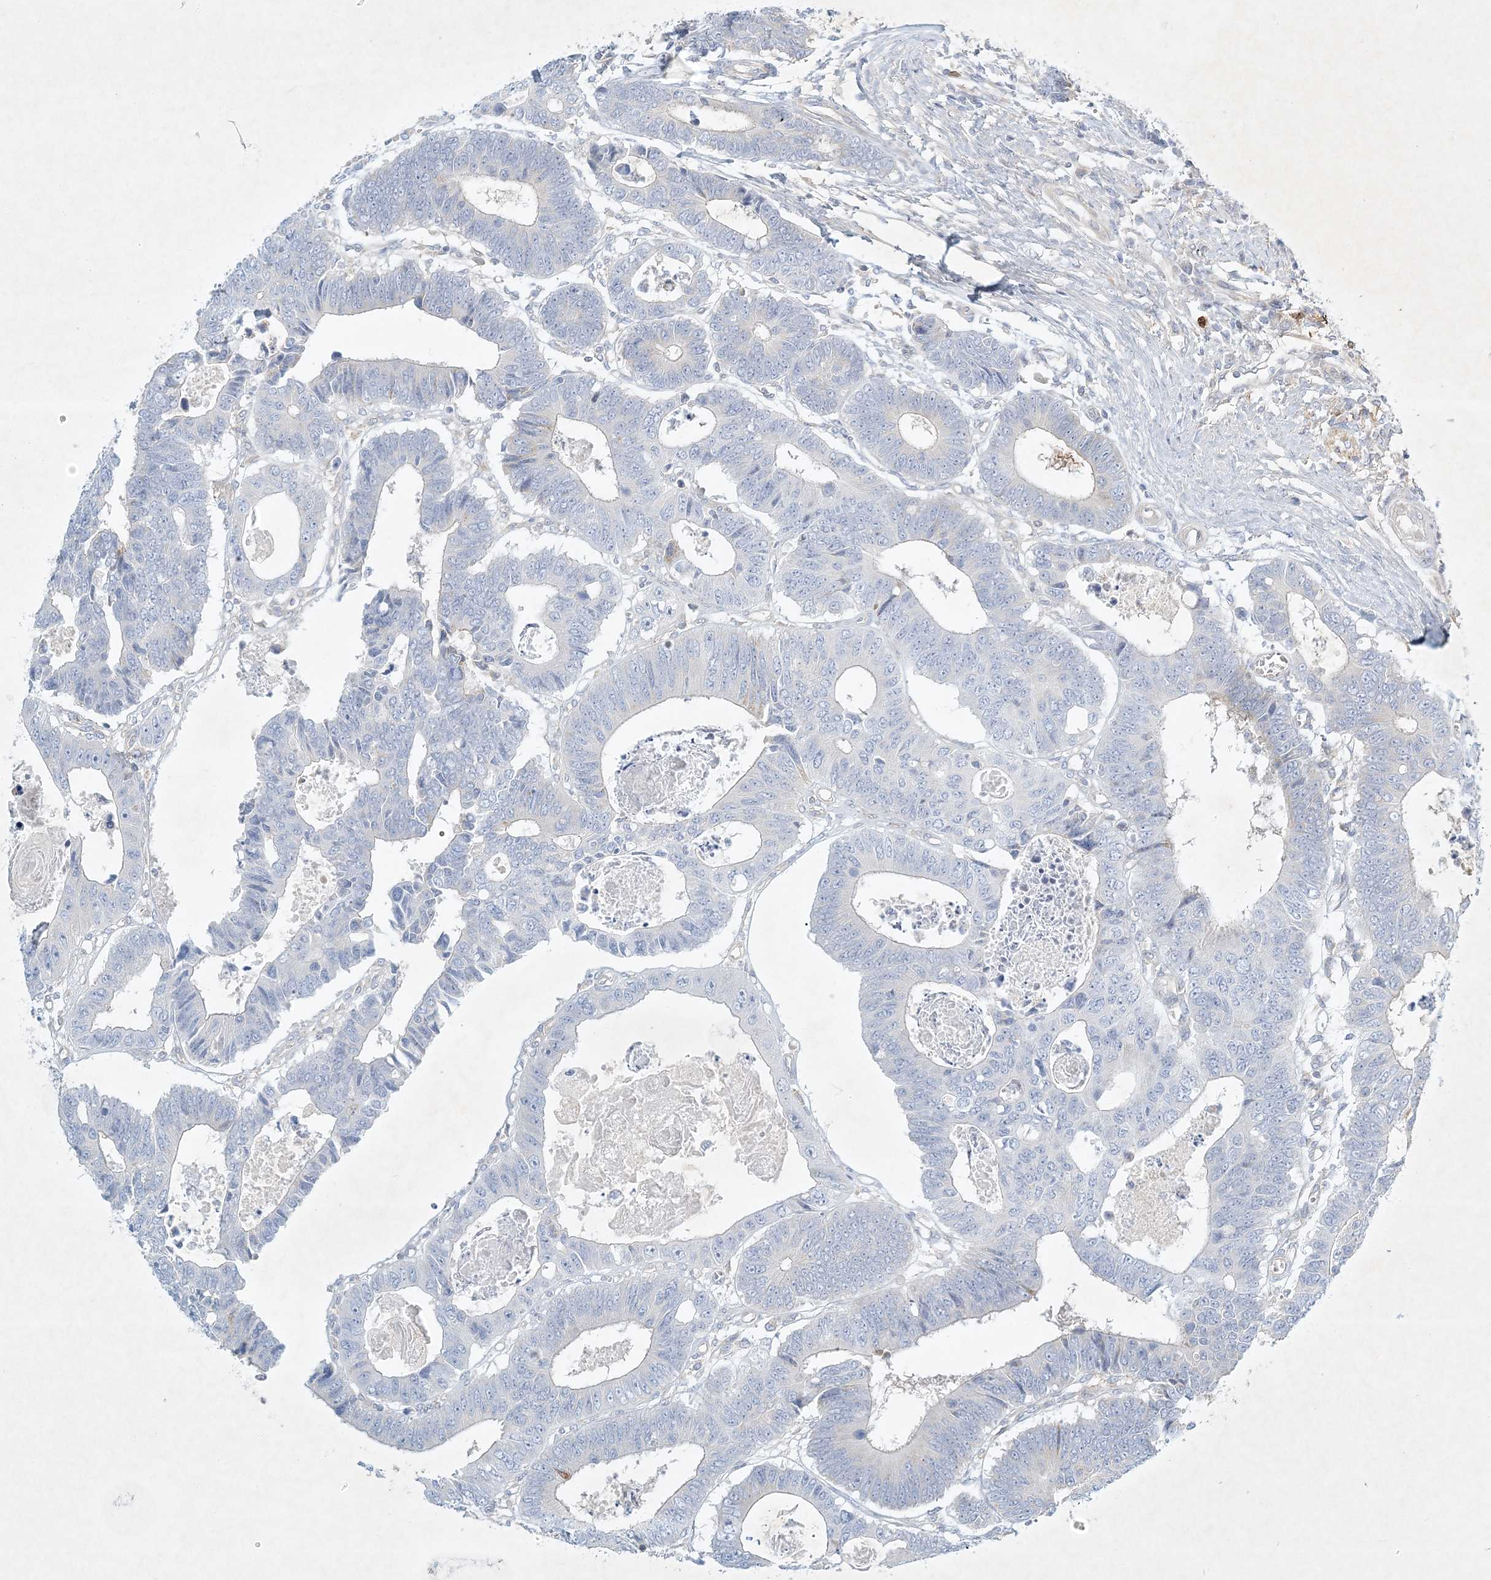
{"staining": {"intensity": "negative", "quantity": "none", "location": "none"}, "tissue": "colorectal cancer", "cell_type": "Tumor cells", "image_type": "cancer", "snomed": [{"axis": "morphology", "description": "Adenocarcinoma, NOS"}, {"axis": "topography", "description": "Rectum"}], "caption": "Tumor cells show no significant positivity in colorectal cancer (adenocarcinoma). The staining is performed using DAB brown chromogen with nuclei counter-stained in using hematoxylin.", "gene": "STK11IP", "patient": {"sex": "male", "age": 84}}